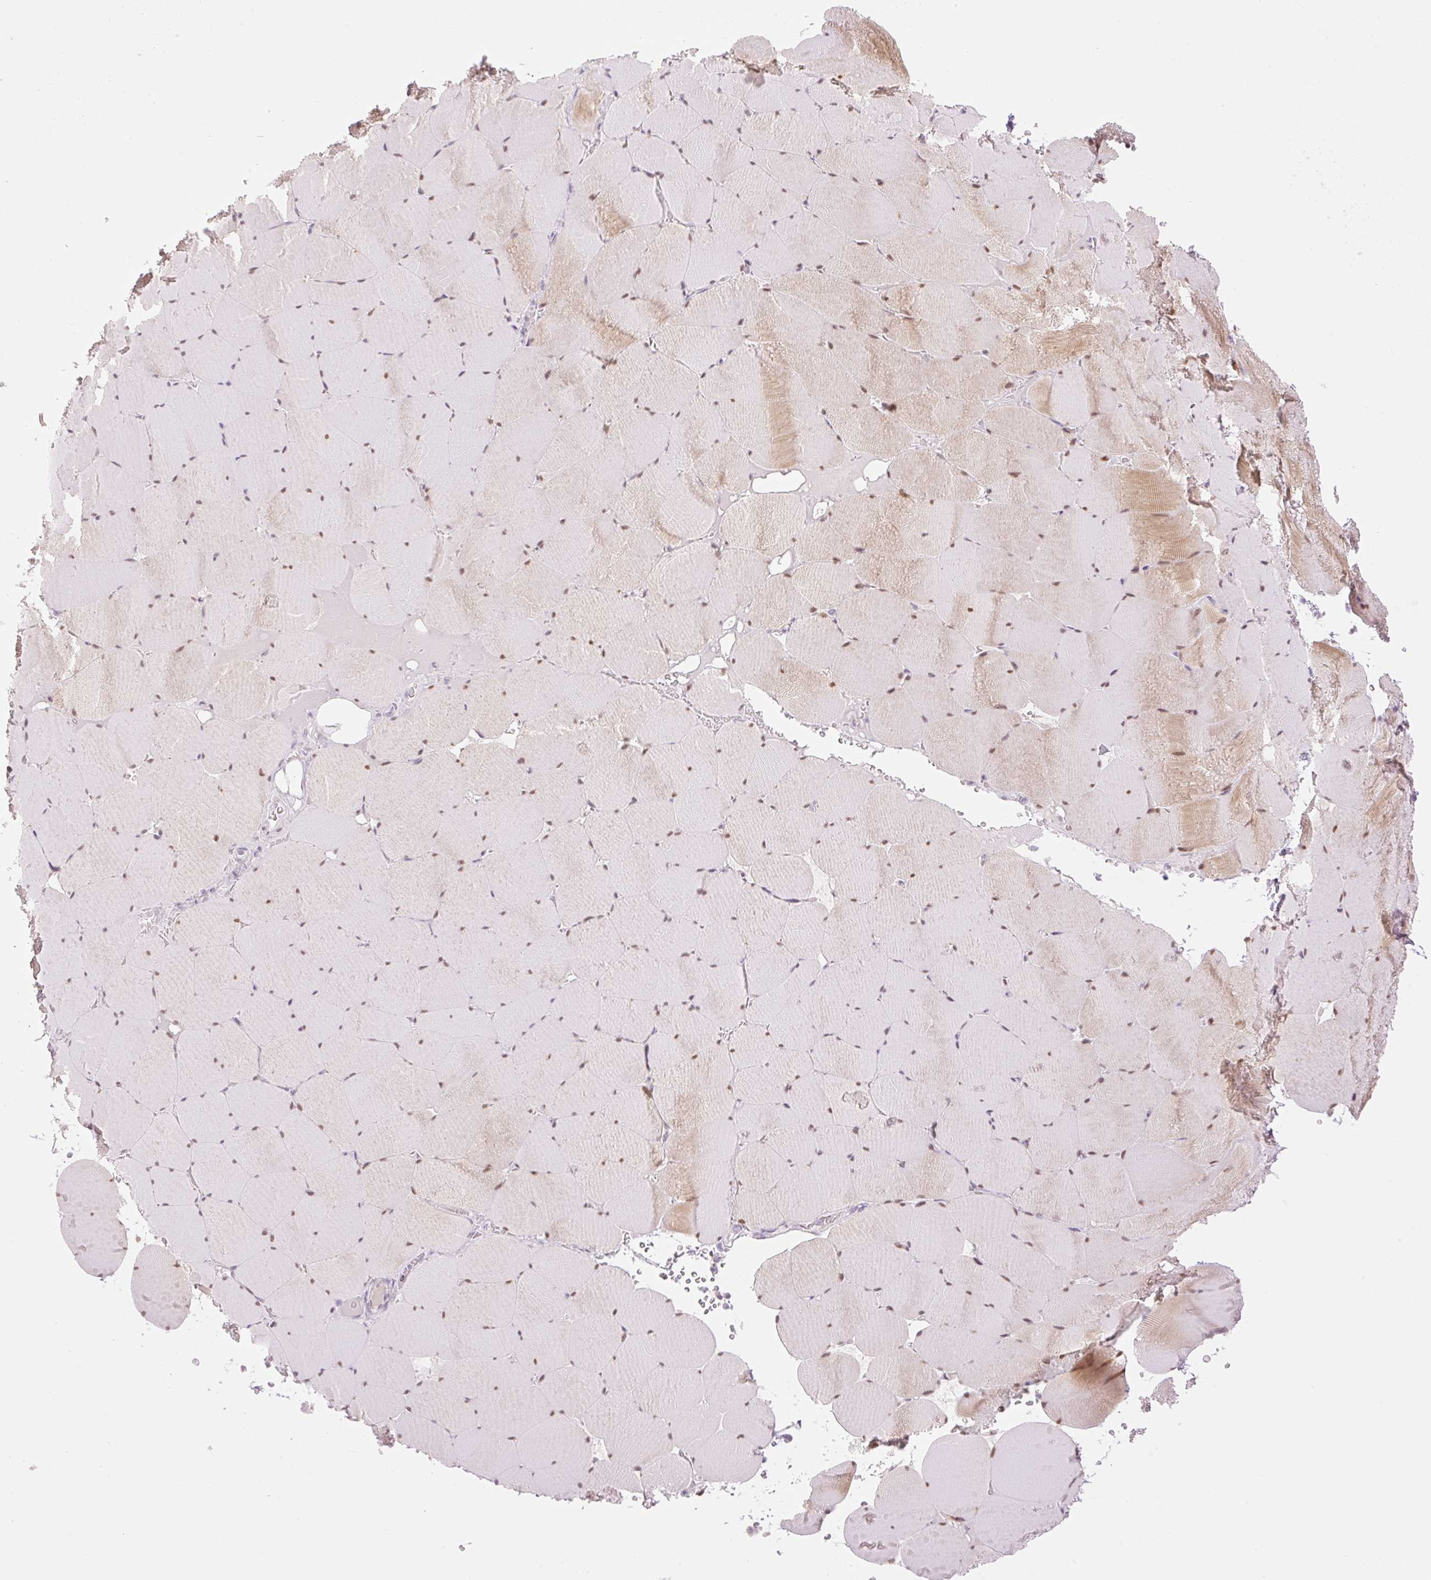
{"staining": {"intensity": "moderate", "quantity": "25%-75%", "location": "nuclear"}, "tissue": "skeletal muscle", "cell_type": "Myocytes", "image_type": "normal", "snomed": [{"axis": "morphology", "description": "Normal tissue, NOS"}, {"axis": "topography", "description": "Skeletal muscle"}, {"axis": "topography", "description": "Head-Neck"}], "caption": "Moderate nuclear protein expression is present in approximately 25%-75% of myocytes in skeletal muscle. (Stains: DAB in brown, nuclei in blue, Microscopy: brightfield microscopy at high magnification).", "gene": "TBX15", "patient": {"sex": "male", "age": 66}}